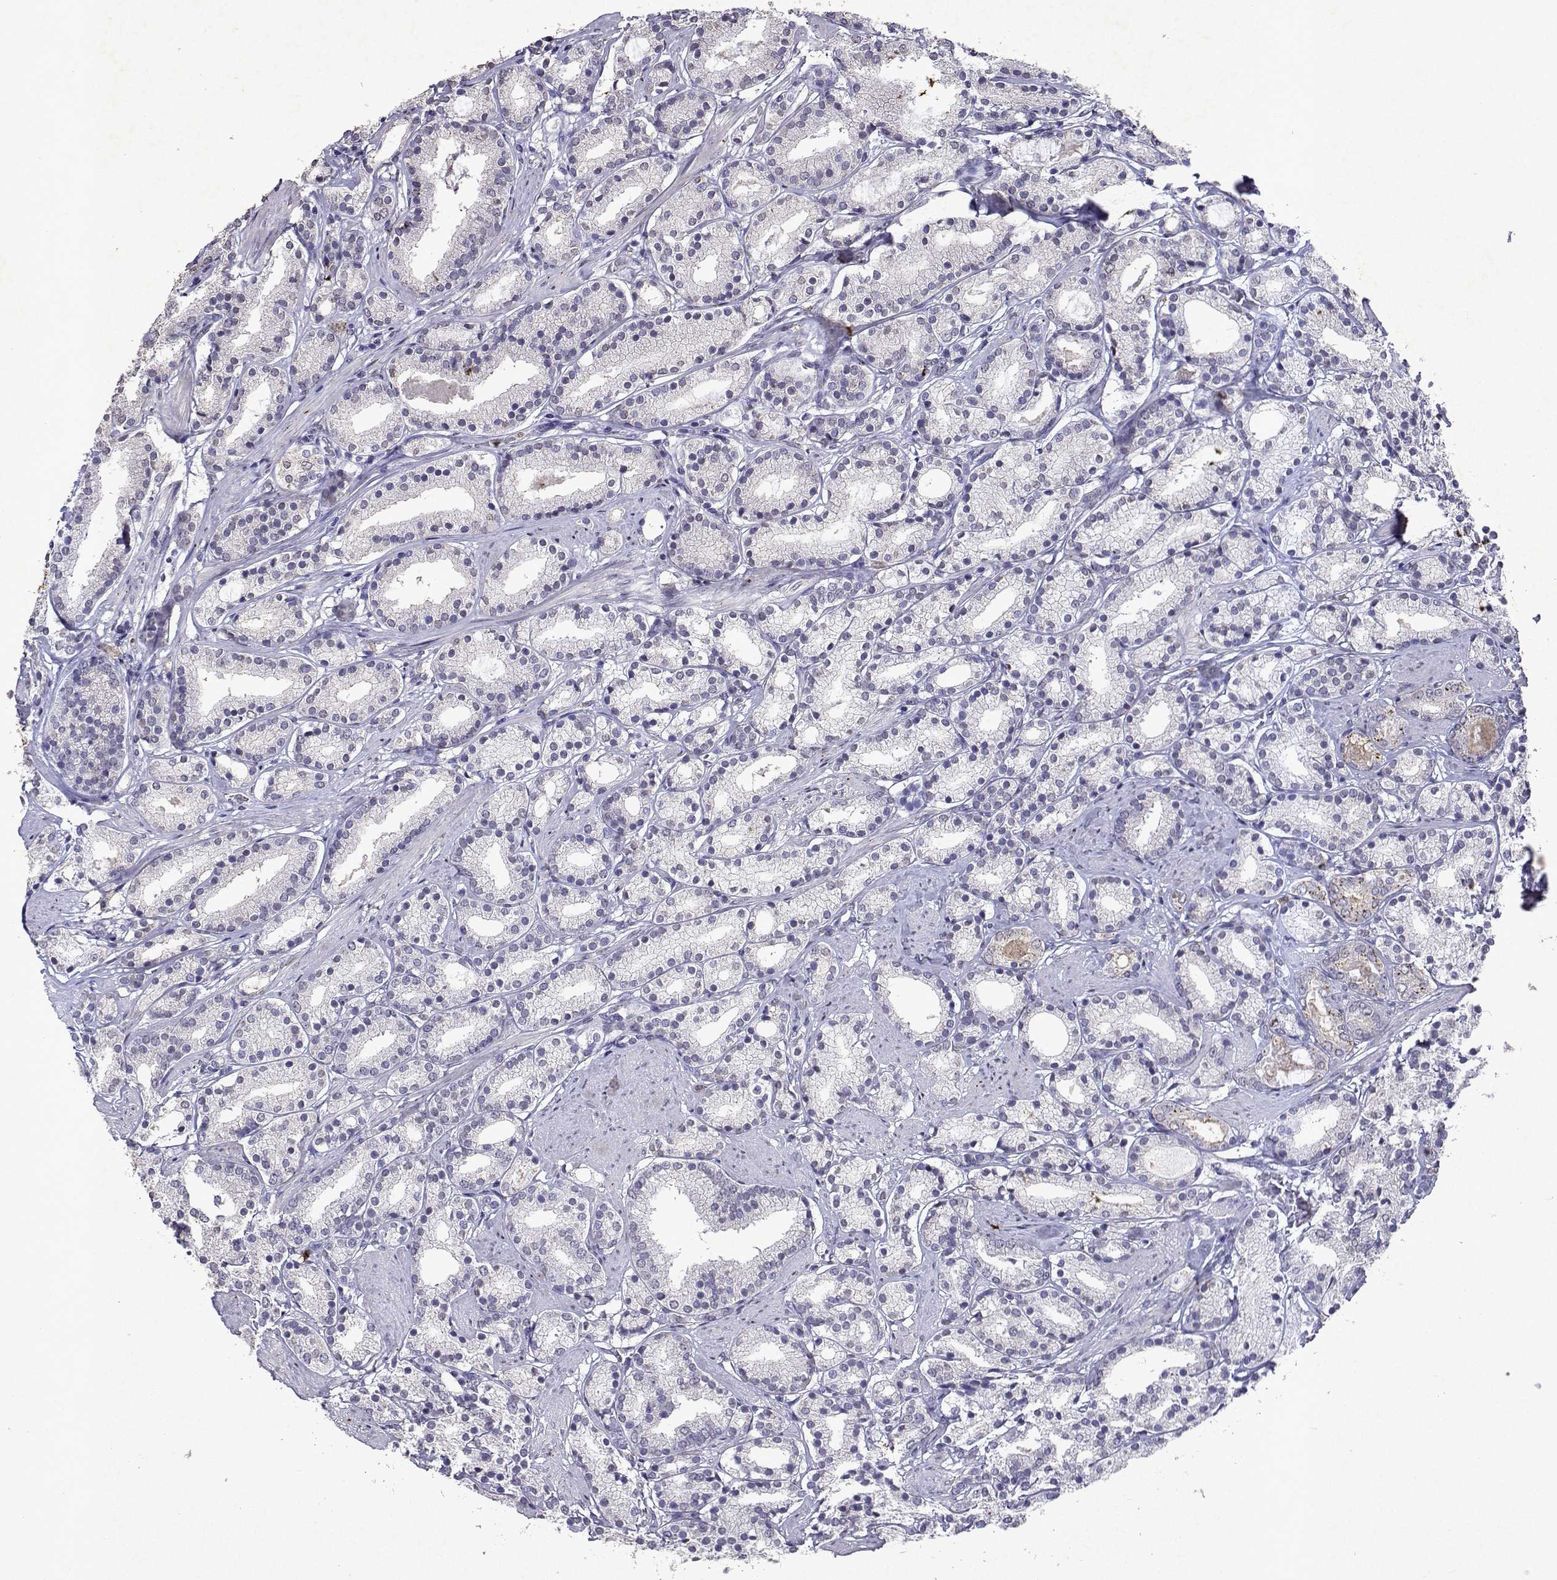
{"staining": {"intensity": "negative", "quantity": "none", "location": "none"}, "tissue": "prostate cancer", "cell_type": "Tumor cells", "image_type": "cancer", "snomed": [{"axis": "morphology", "description": "Adenocarcinoma, High grade"}, {"axis": "topography", "description": "Prostate"}], "caption": "An image of high-grade adenocarcinoma (prostate) stained for a protein exhibits no brown staining in tumor cells.", "gene": "DUSP28", "patient": {"sex": "male", "age": 63}}